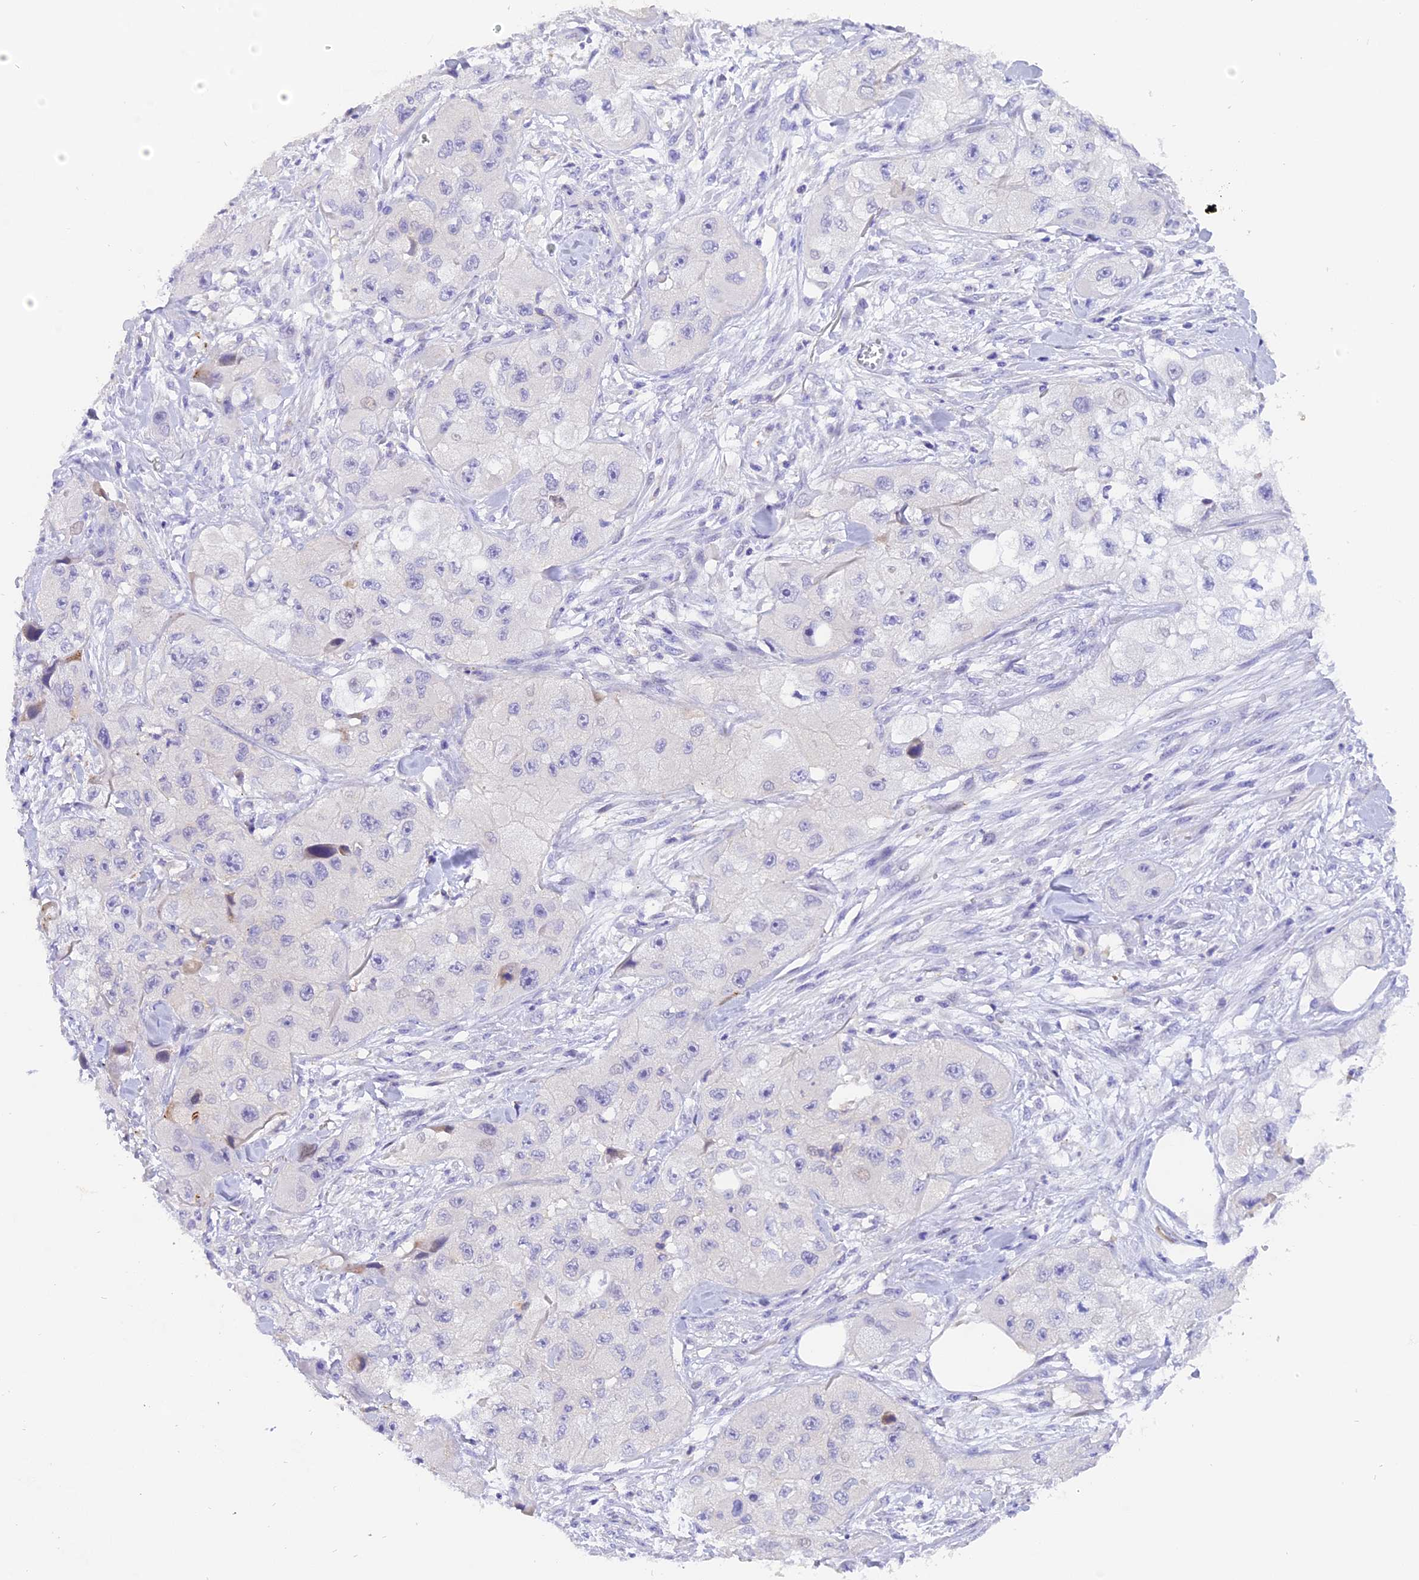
{"staining": {"intensity": "negative", "quantity": "none", "location": "none"}, "tissue": "skin cancer", "cell_type": "Tumor cells", "image_type": "cancer", "snomed": [{"axis": "morphology", "description": "Squamous cell carcinoma, NOS"}, {"axis": "topography", "description": "Skin"}, {"axis": "topography", "description": "Subcutis"}], "caption": "This is a histopathology image of immunohistochemistry (IHC) staining of skin cancer, which shows no expression in tumor cells.", "gene": "COL6A5", "patient": {"sex": "male", "age": 73}}